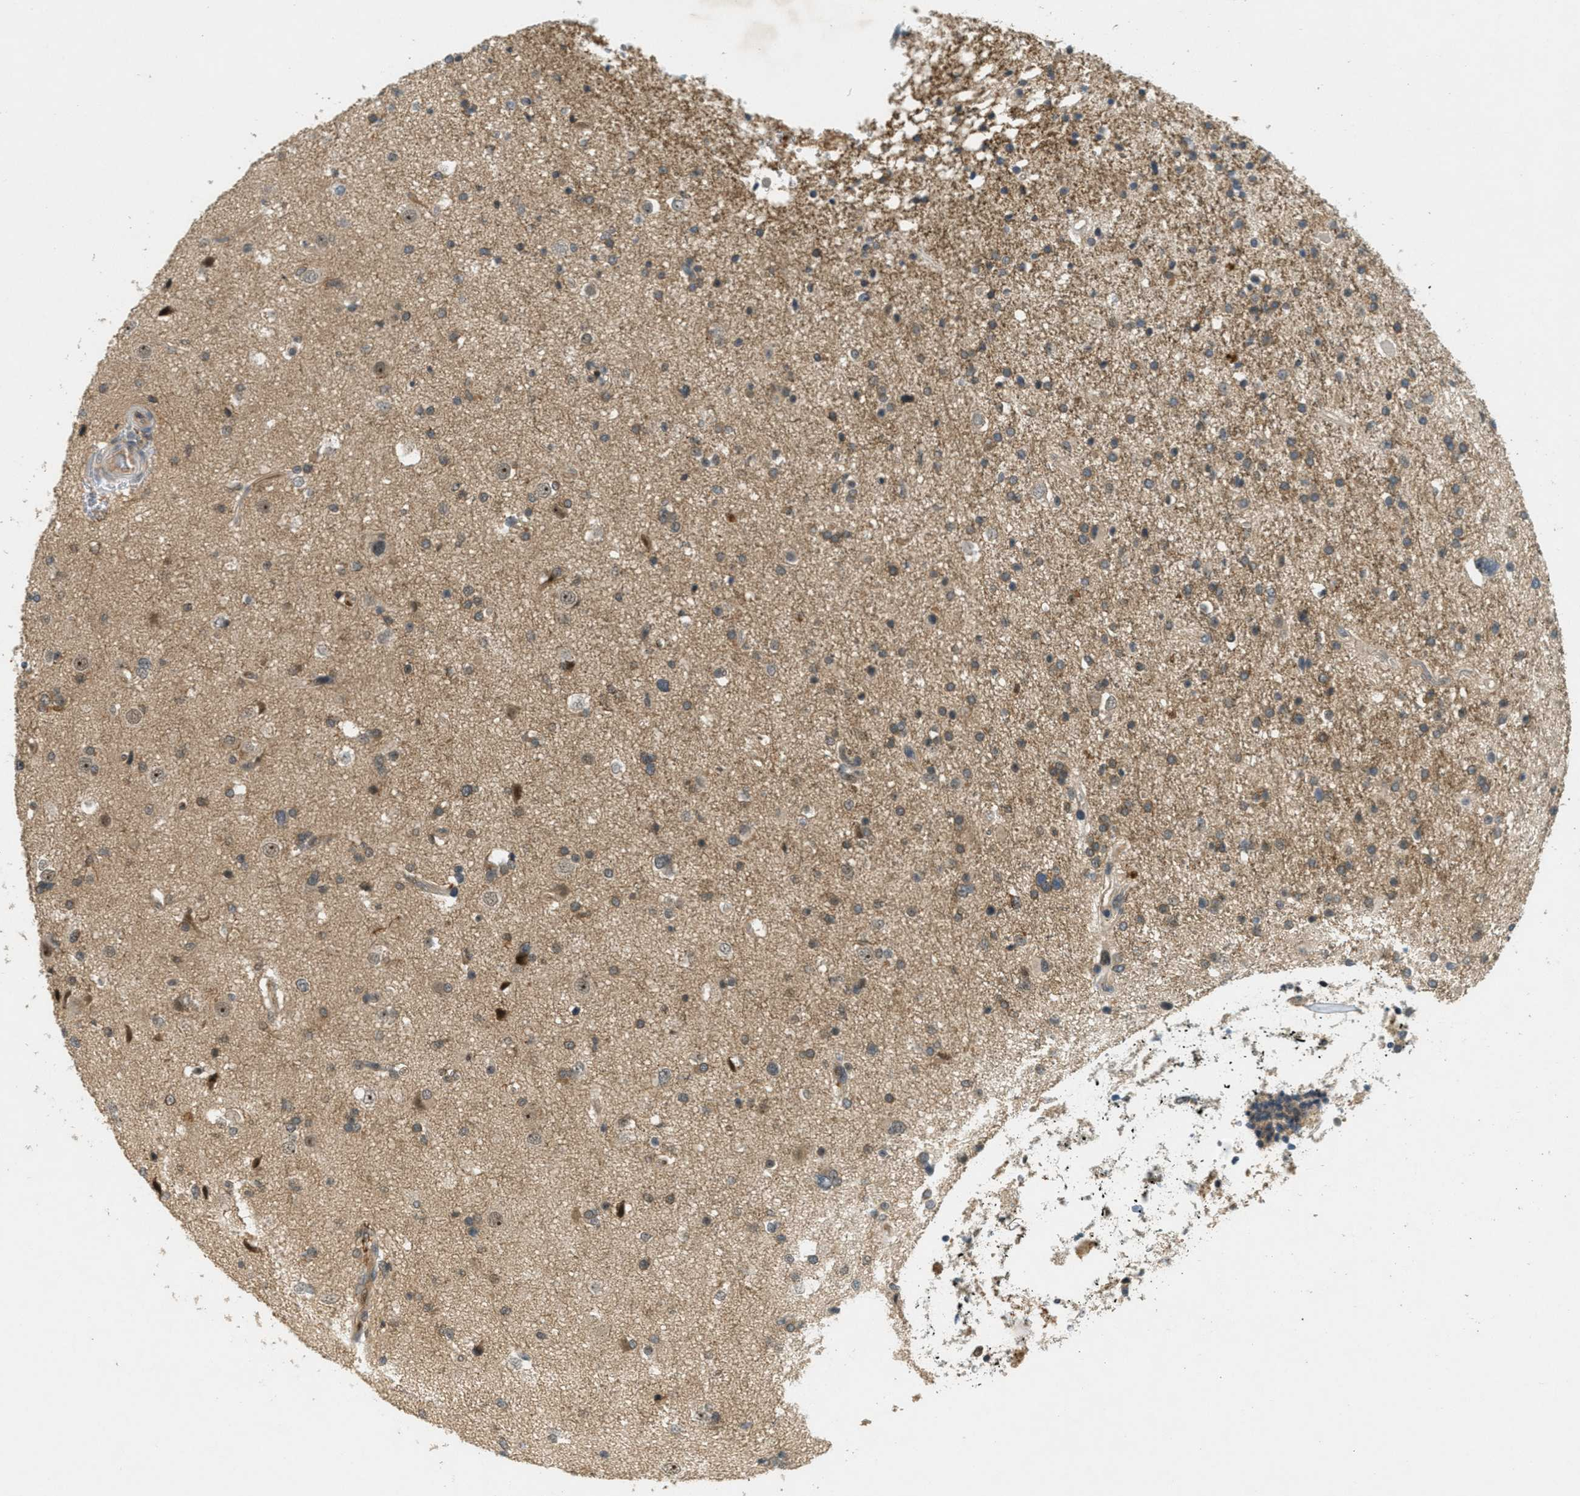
{"staining": {"intensity": "weak", "quantity": "25%-75%", "location": "cytoplasmic/membranous"}, "tissue": "glioma", "cell_type": "Tumor cells", "image_type": "cancer", "snomed": [{"axis": "morphology", "description": "Glioma, malignant, High grade"}, {"axis": "topography", "description": "Brain"}], "caption": "Weak cytoplasmic/membranous expression is identified in about 25%-75% of tumor cells in glioma.", "gene": "STK11", "patient": {"sex": "male", "age": 33}}